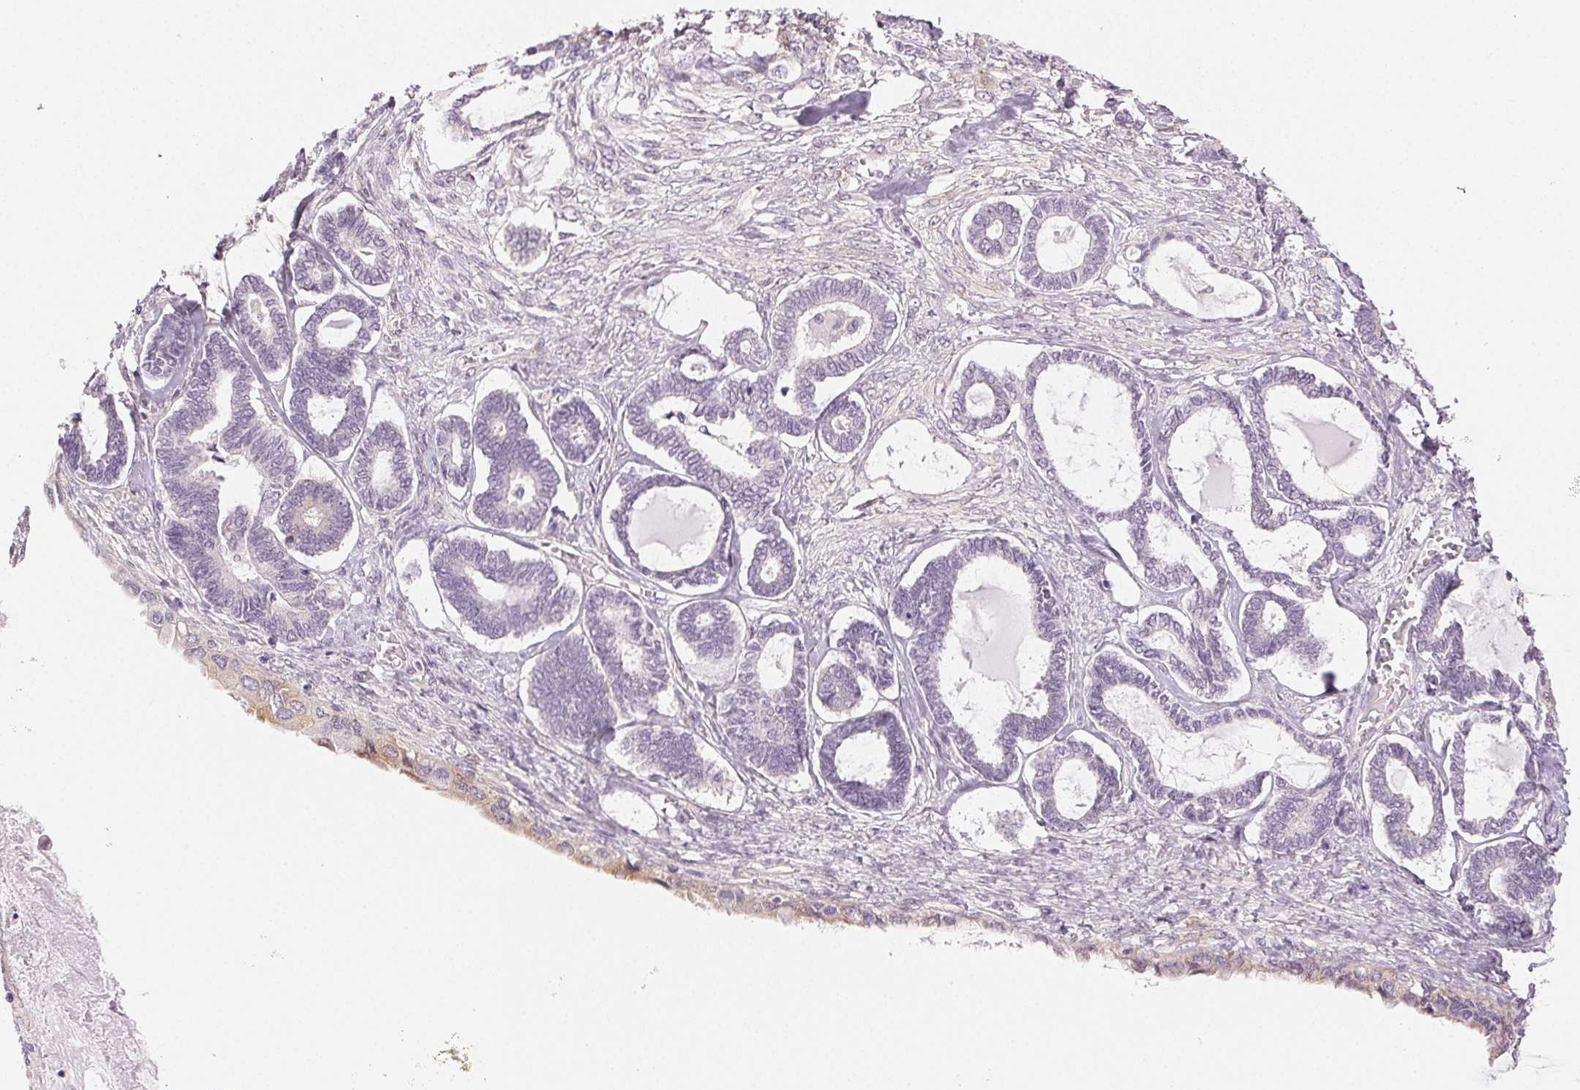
{"staining": {"intensity": "negative", "quantity": "none", "location": "none"}, "tissue": "ovarian cancer", "cell_type": "Tumor cells", "image_type": "cancer", "snomed": [{"axis": "morphology", "description": "Carcinoma, endometroid"}, {"axis": "topography", "description": "Ovary"}], "caption": "Immunohistochemistry image of neoplastic tissue: human ovarian cancer stained with DAB (3,3'-diaminobenzidine) displays no significant protein staining in tumor cells.", "gene": "MAP1LC3A", "patient": {"sex": "female", "age": 70}}